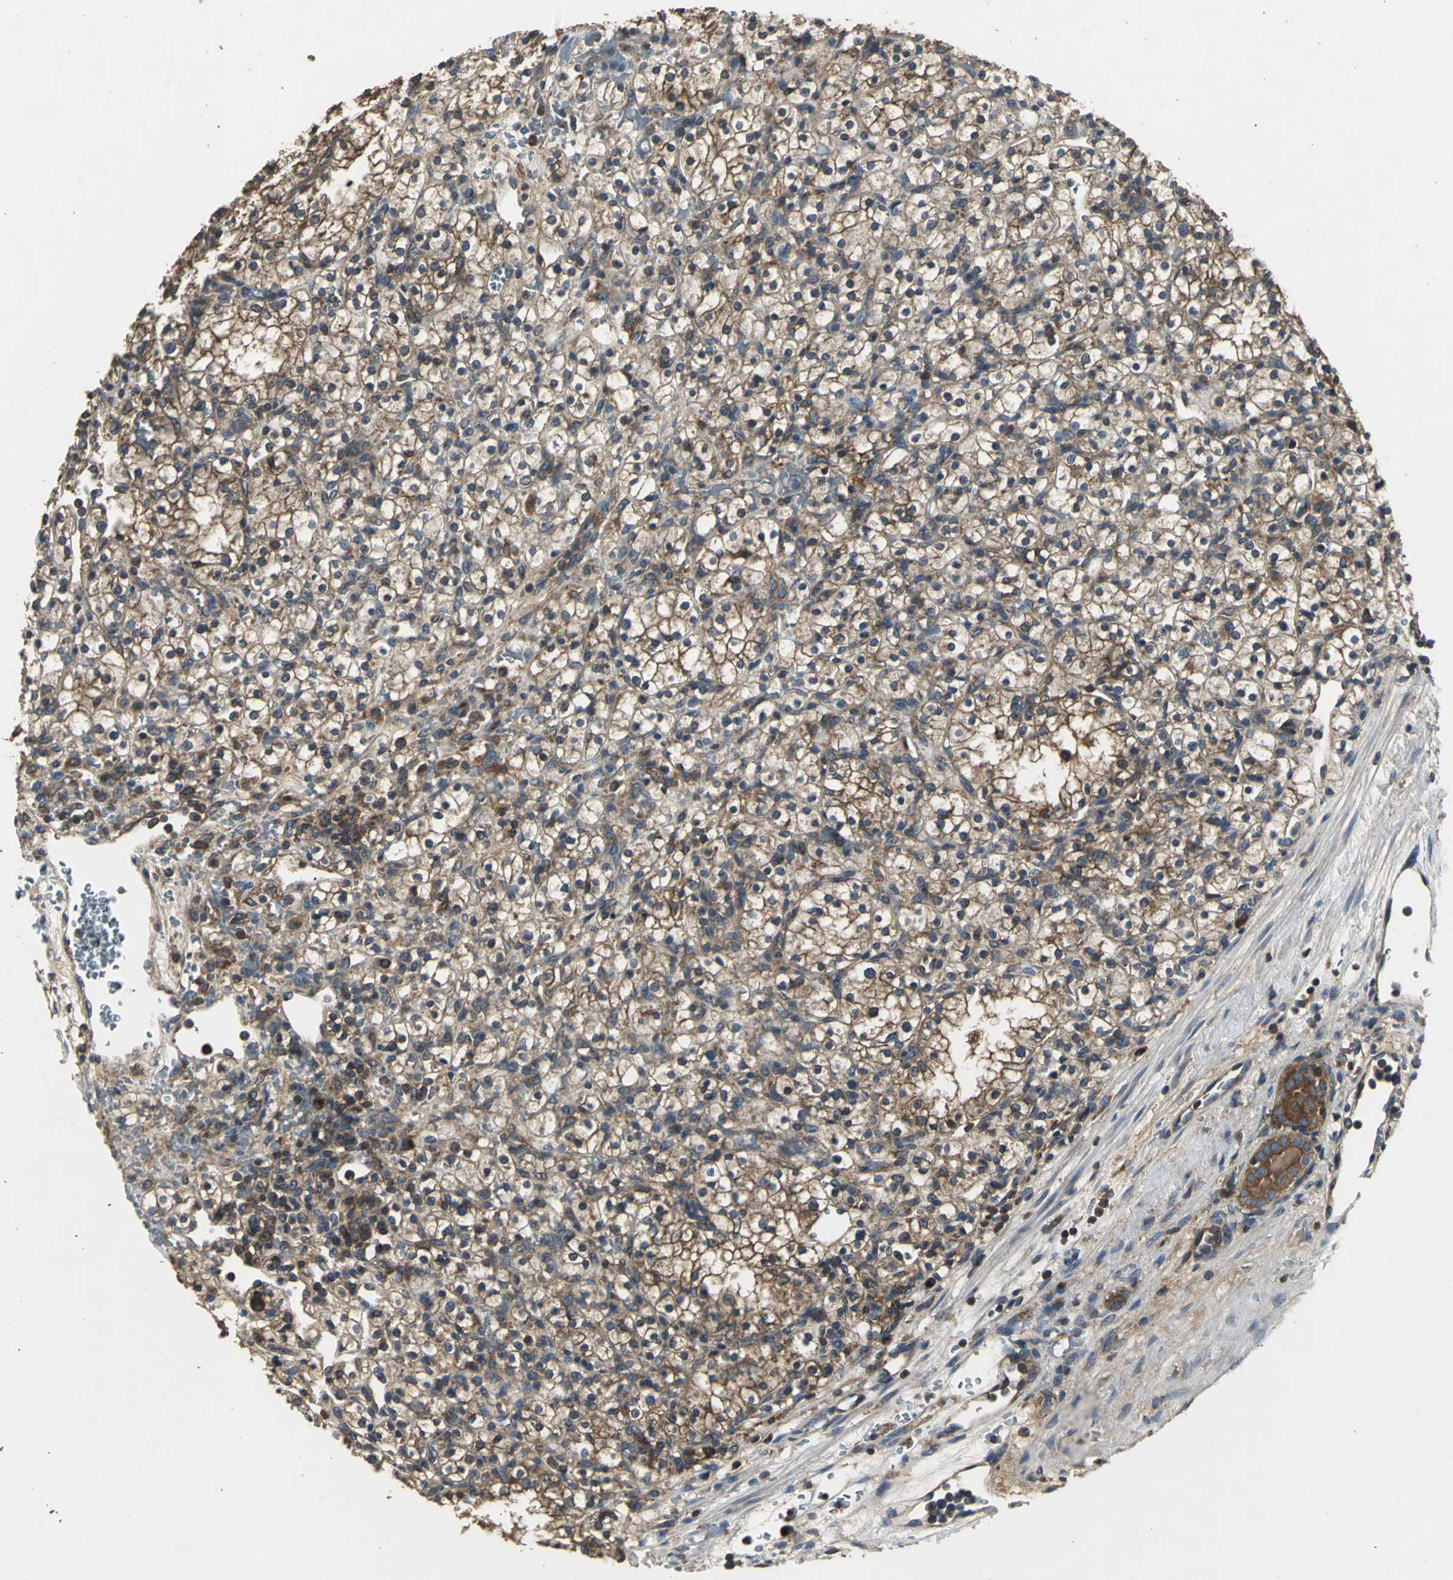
{"staining": {"intensity": "moderate", "quantity": ">75%", "location": "cytoplasmic/membranous"}, "tissue": "renal cancer", "cell_type": "Tumor cells", "image_type": "cancer", "snomed": [{"axis": "morphology", "description": "Normal tissue, NOS"}, {"axis": "morphology", "description": "Adenocarcinoma, NOS"}, {"axis": "topography", "description": "Kidney"}], "caption": "An image of adenocarcinoma (renal) stained for a protein exhibits moderate cytoplasmic/membranous brown staining in tumor cells. (IHC, brightfield microscopy, high magnification).", "gene": "IRF3", "patient": {"sex": "female", "age": 55}}